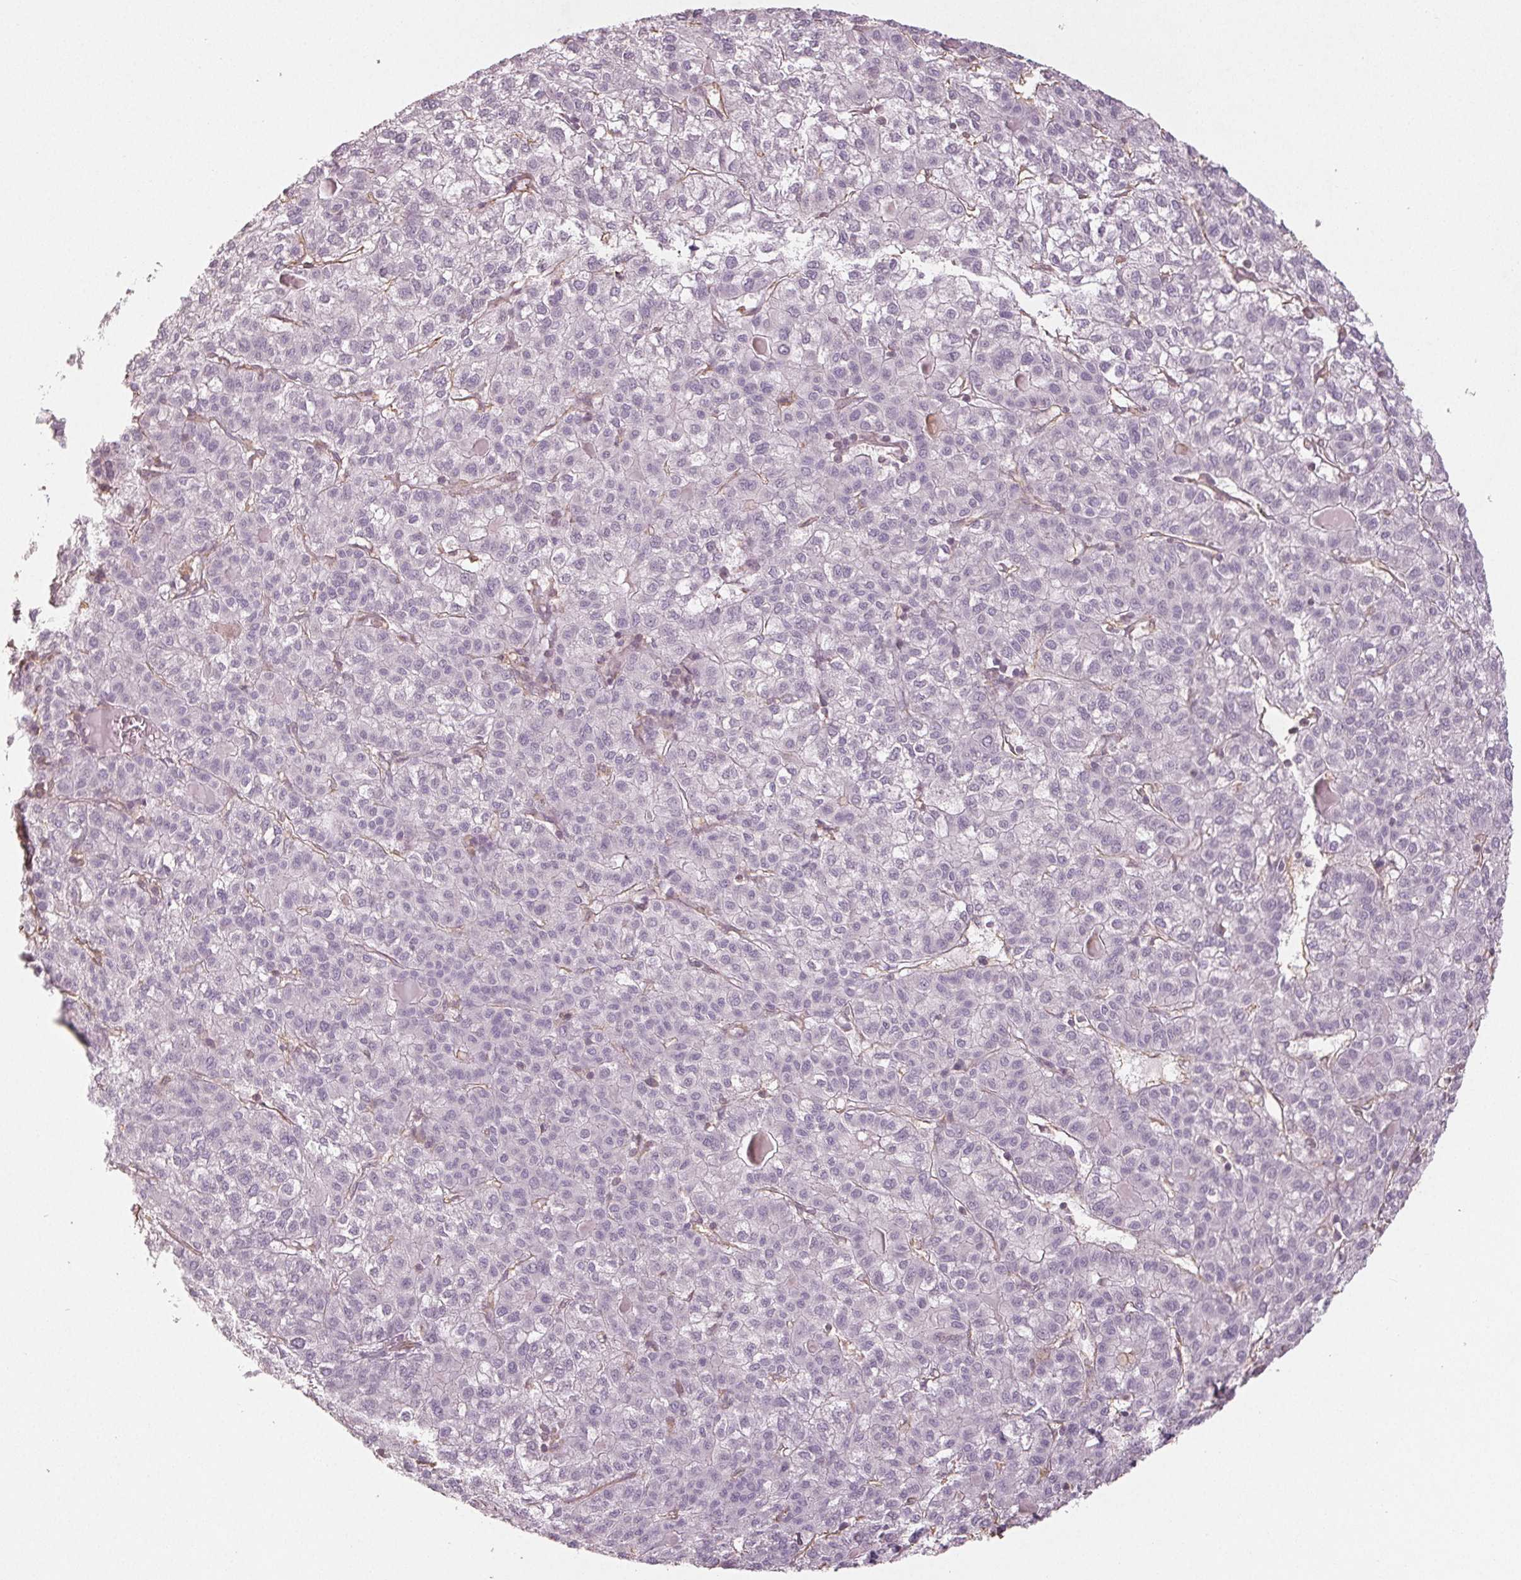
{"staining": {"intensity": "negative", "quantity": "none", "location": "none"}, "tissue": "liver cancer", "cell_type": "Tumor cells", "image_type": "cancer", "snomed": [{"axis": "morphology", "description": "Carcinoma, Hepatocellular, NOS"}, {"axis": "topography", "description": "Liver"}], "caption": "High power microscopy histopathology image of an immunohistochemistry (IHC) image of liver hepatocellular carcinoma, revealing no significant expression in tumor cells.", "gene": "COL7A1", "patient": {"sex": "female", "age": 43}}